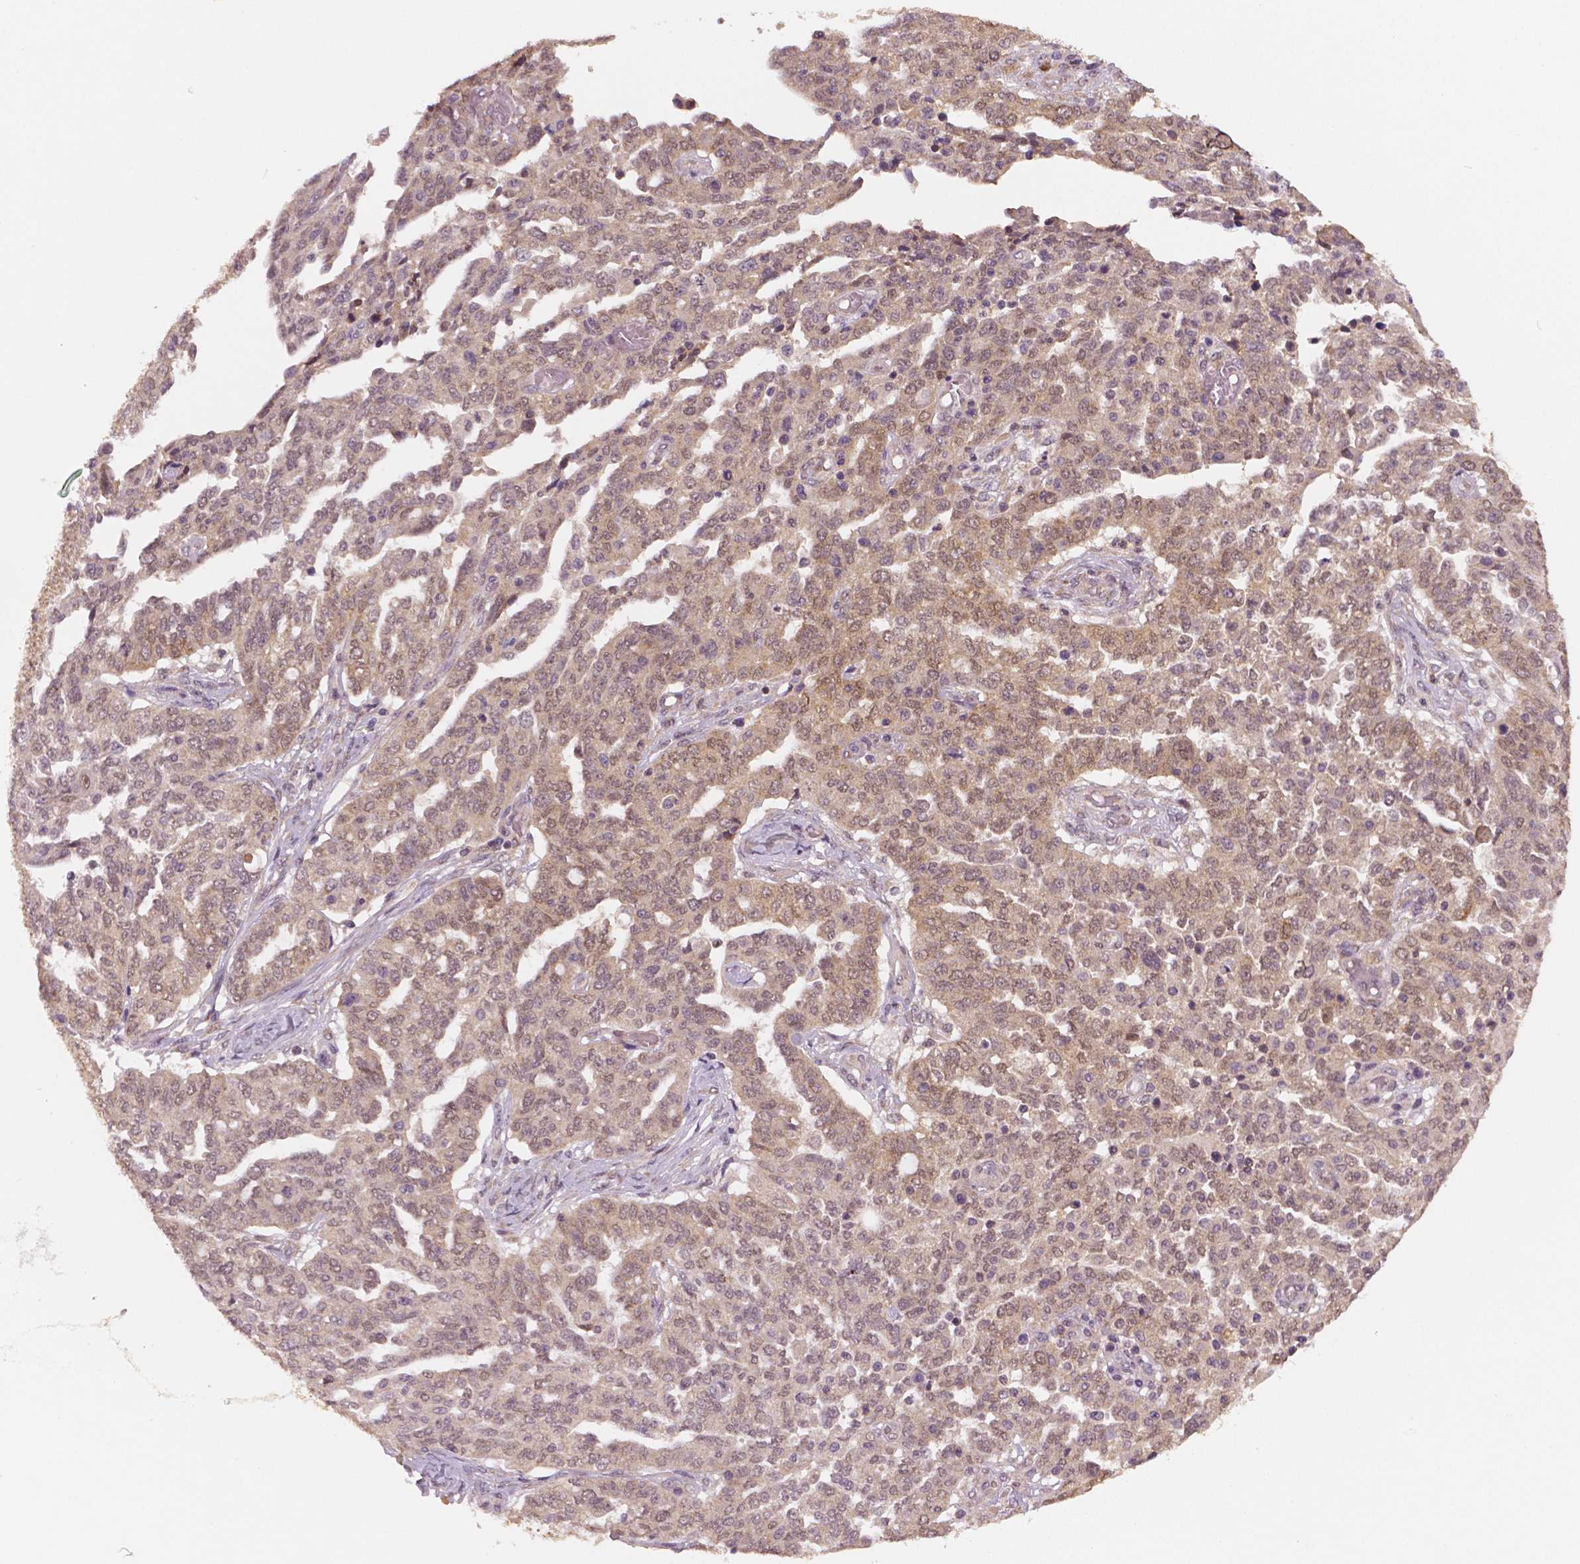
{"staining": {"intensity": "weak", "quantity": ">75%", "location": "cytoplasmic/membranous"}, "tissue": "ovarian cancer", "cell_type": "Tumor cells", "image_type": "cancer", "snomed": [{"axis": "morphology", "description": "Cystadenocarcinoma, serous, NOS"}, {"axis": "topography", "description": "Ovary"}], "caption": "Immunohistochemistry (IHC) (DAB) staining of human ovarian cancer exhibits weak cytoplasmic/membranous protein expression in about >75% of tumor cells. The staining was performed using DAB, with brown indicating positive protein expression. Nuclei are stained blue with hematoxylin.", "gene": "STAT3", "patient": {"sex": "female", "age": 67}}